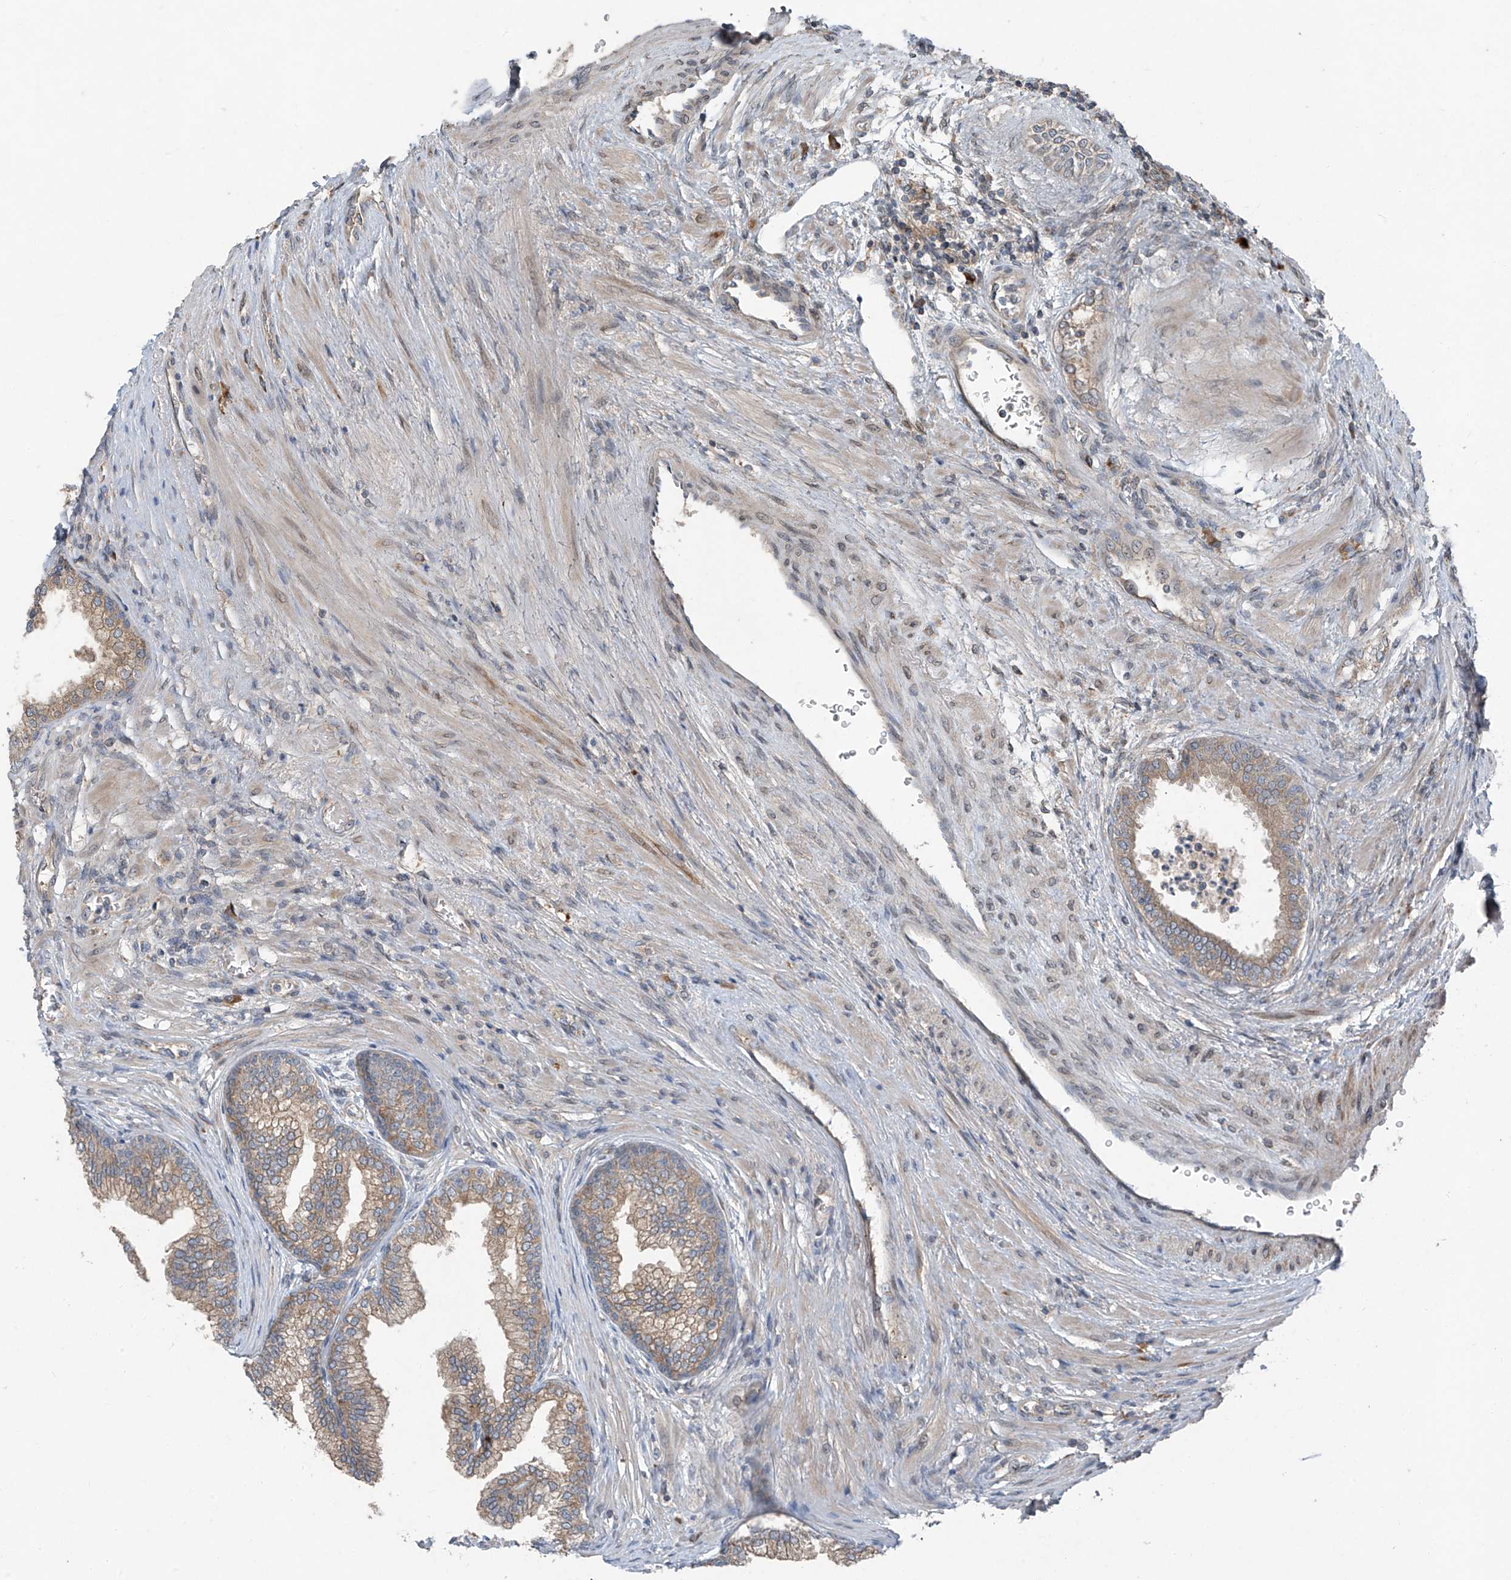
{"staining": {"intensity": "moderate", "quantity": ">75%", "location": "cytoplasmic/membranous"}, "tissue": "prostate", "cell_type": "Glandular cells", "image_type": "normal", "snomed": [{"axis": "morphology", "description": "Normal tissue, NOS"}, {"axis": "topography", "description": "Prostate"}], "caption": "A brown stain shows moderate cytoplasmic/membranous expression of a protein in glandular cells of unremarkable human prostate.", "gene": "FOXRED2", "patient": {"sex": "male", "age": 76}}